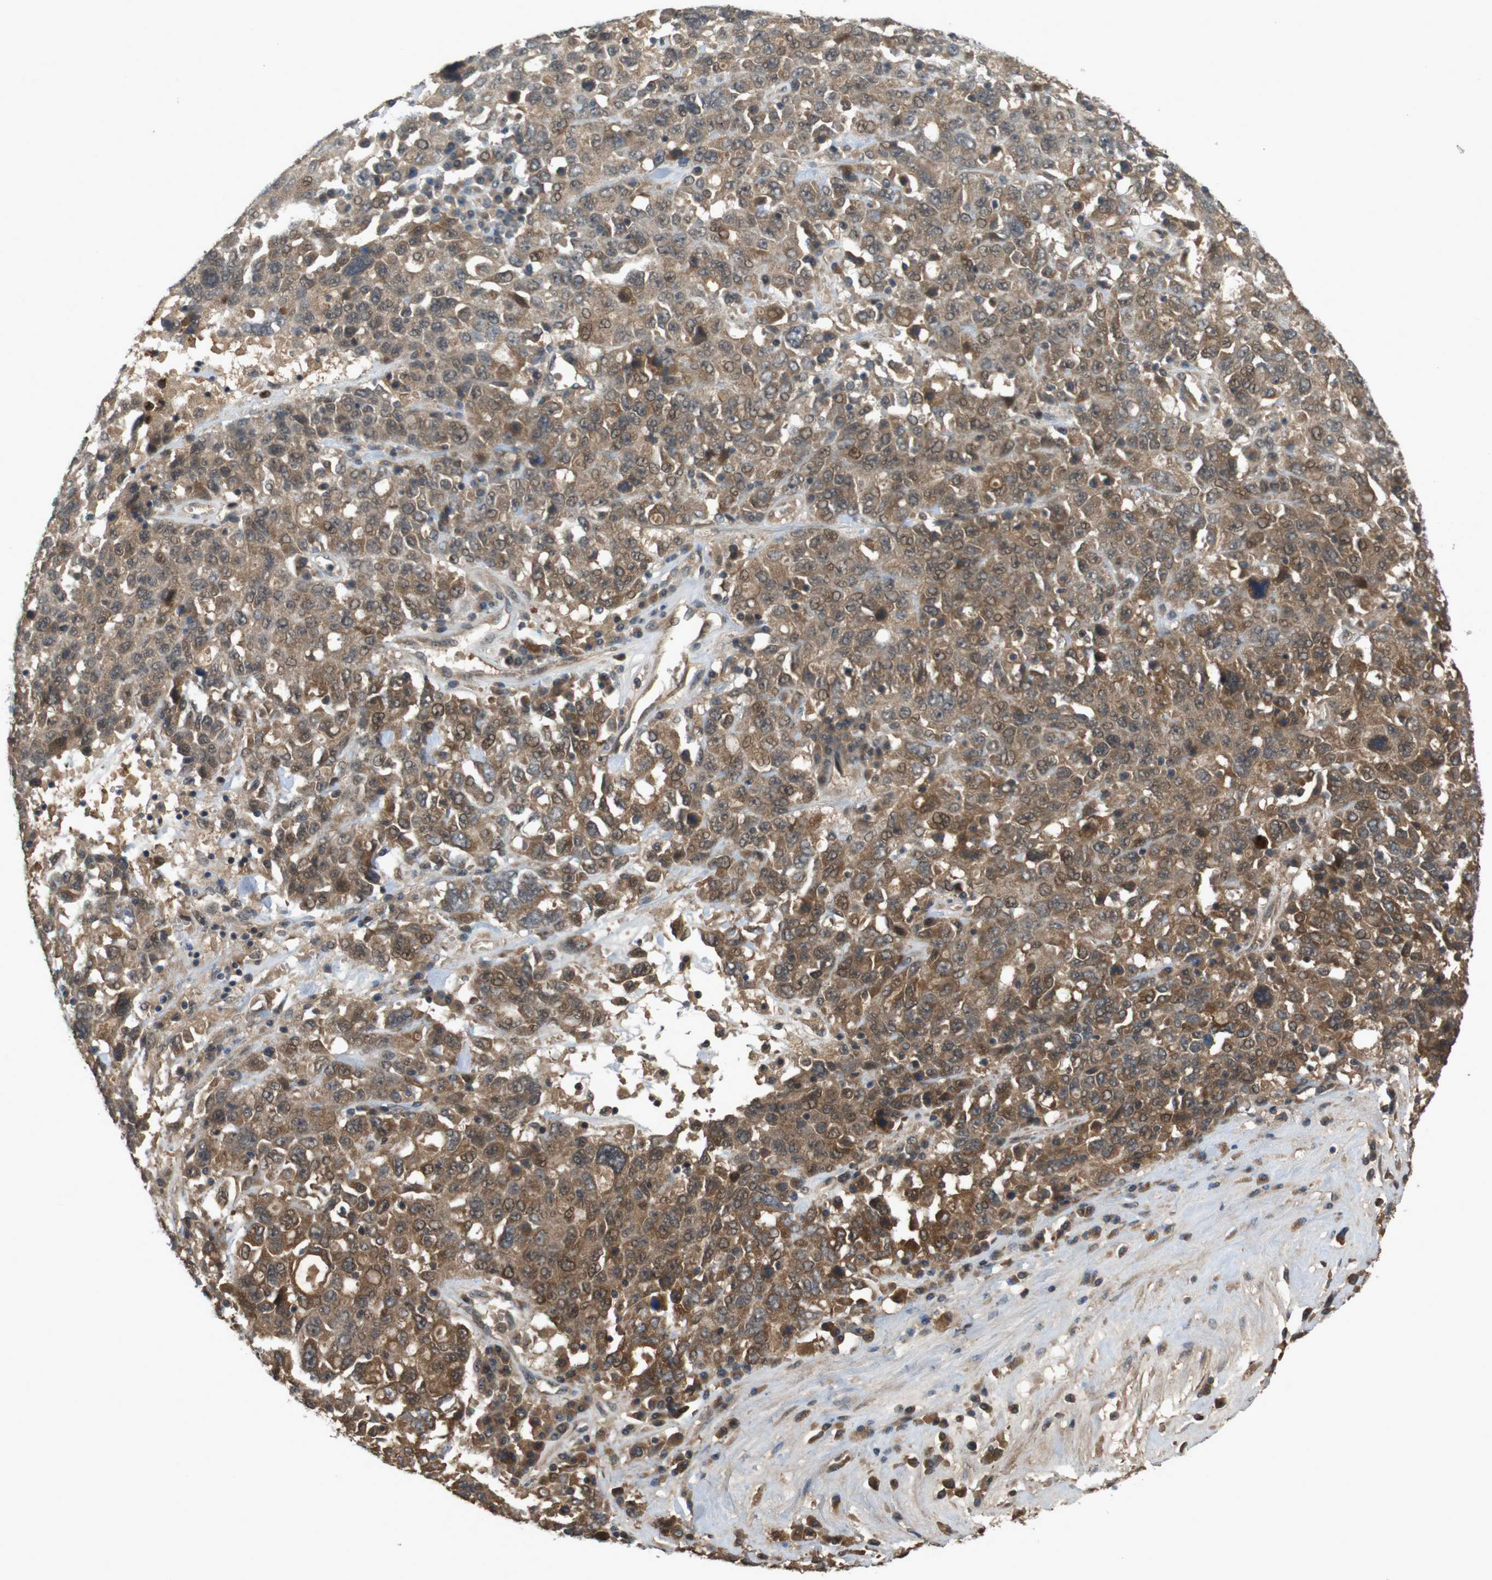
{"staining": {"intensity": "moderate", "quantity": ">75%", "location": "cytoplasmic/membranous,nuclear"}, "tissue": "ovarian cancer", "cell_type": "Tumor cells", "image_type": "cancer", "snomed": [{"axis": "morphology", "description": "Carcinoma, endometroid"}, {"axis": "topography", "description": "Ovary"}], "caption": "A high-resolution photomicrograph shows IHC staining of ovarian cancer (endometroid carcinoma), which exhibits moderate cytoplasmic/membranous and nuclear expression in approximately >75% of tumor cells.", "gene": "NFKBIE", "patient": {"sex": "female", "age": 62}}